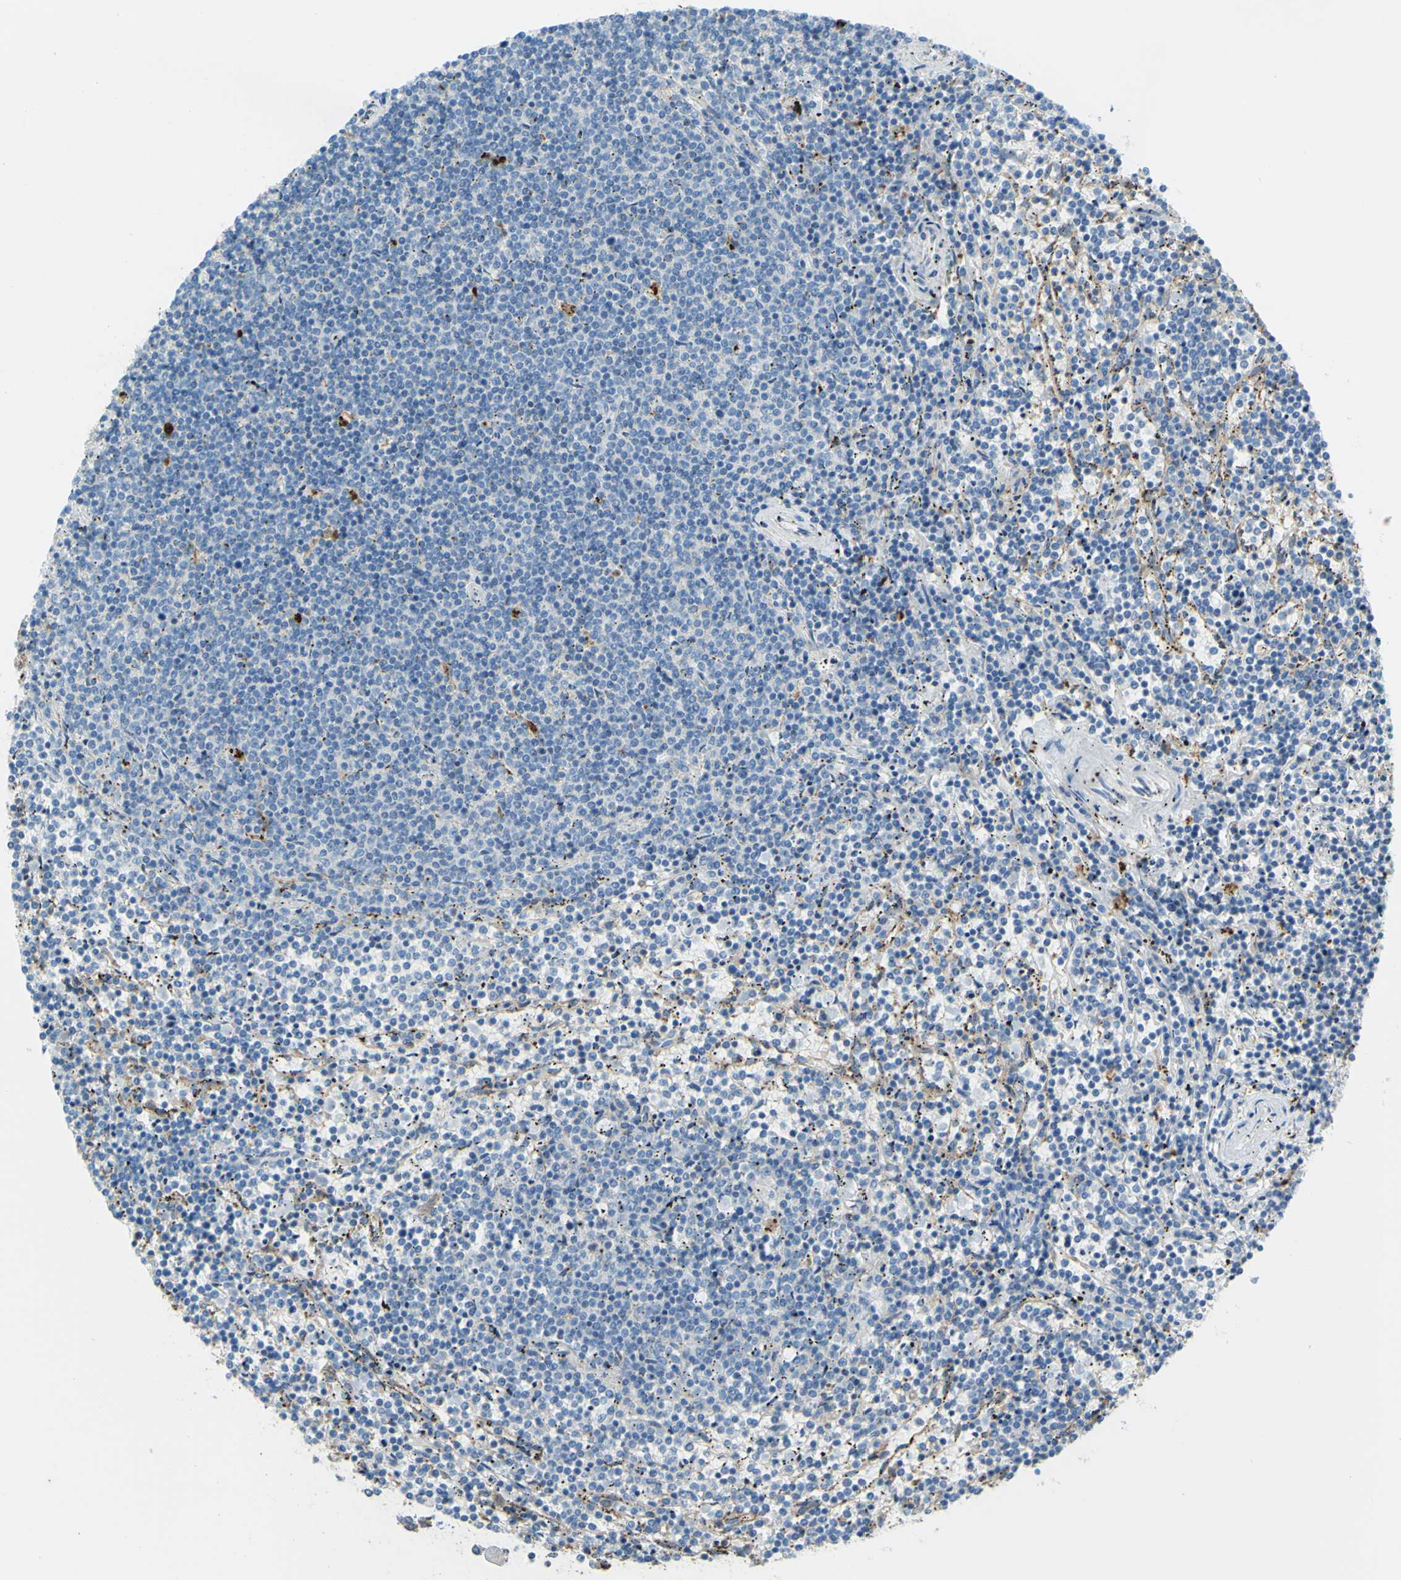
{"staining": {"intensity": "negative", "quantity": "none", "location": "none"}, "tissue": "lymphoma", "cell_type": "Tumor cells", "image_type": "cancer", "snomed": [{"axis": "morphology", "description": "Malignant lymphoma, non-Hodgkin's type, Low grade"}, {"axis": "topography", "description": "Spleen"}], "caption": "A high-resolution micrograph shows immunohistochemistry (IHC) staining of lymphoma, which displays no significant expression in tumor cells.", "gene": "CTSD", "patient": {"sex": "female", "age": 50}}